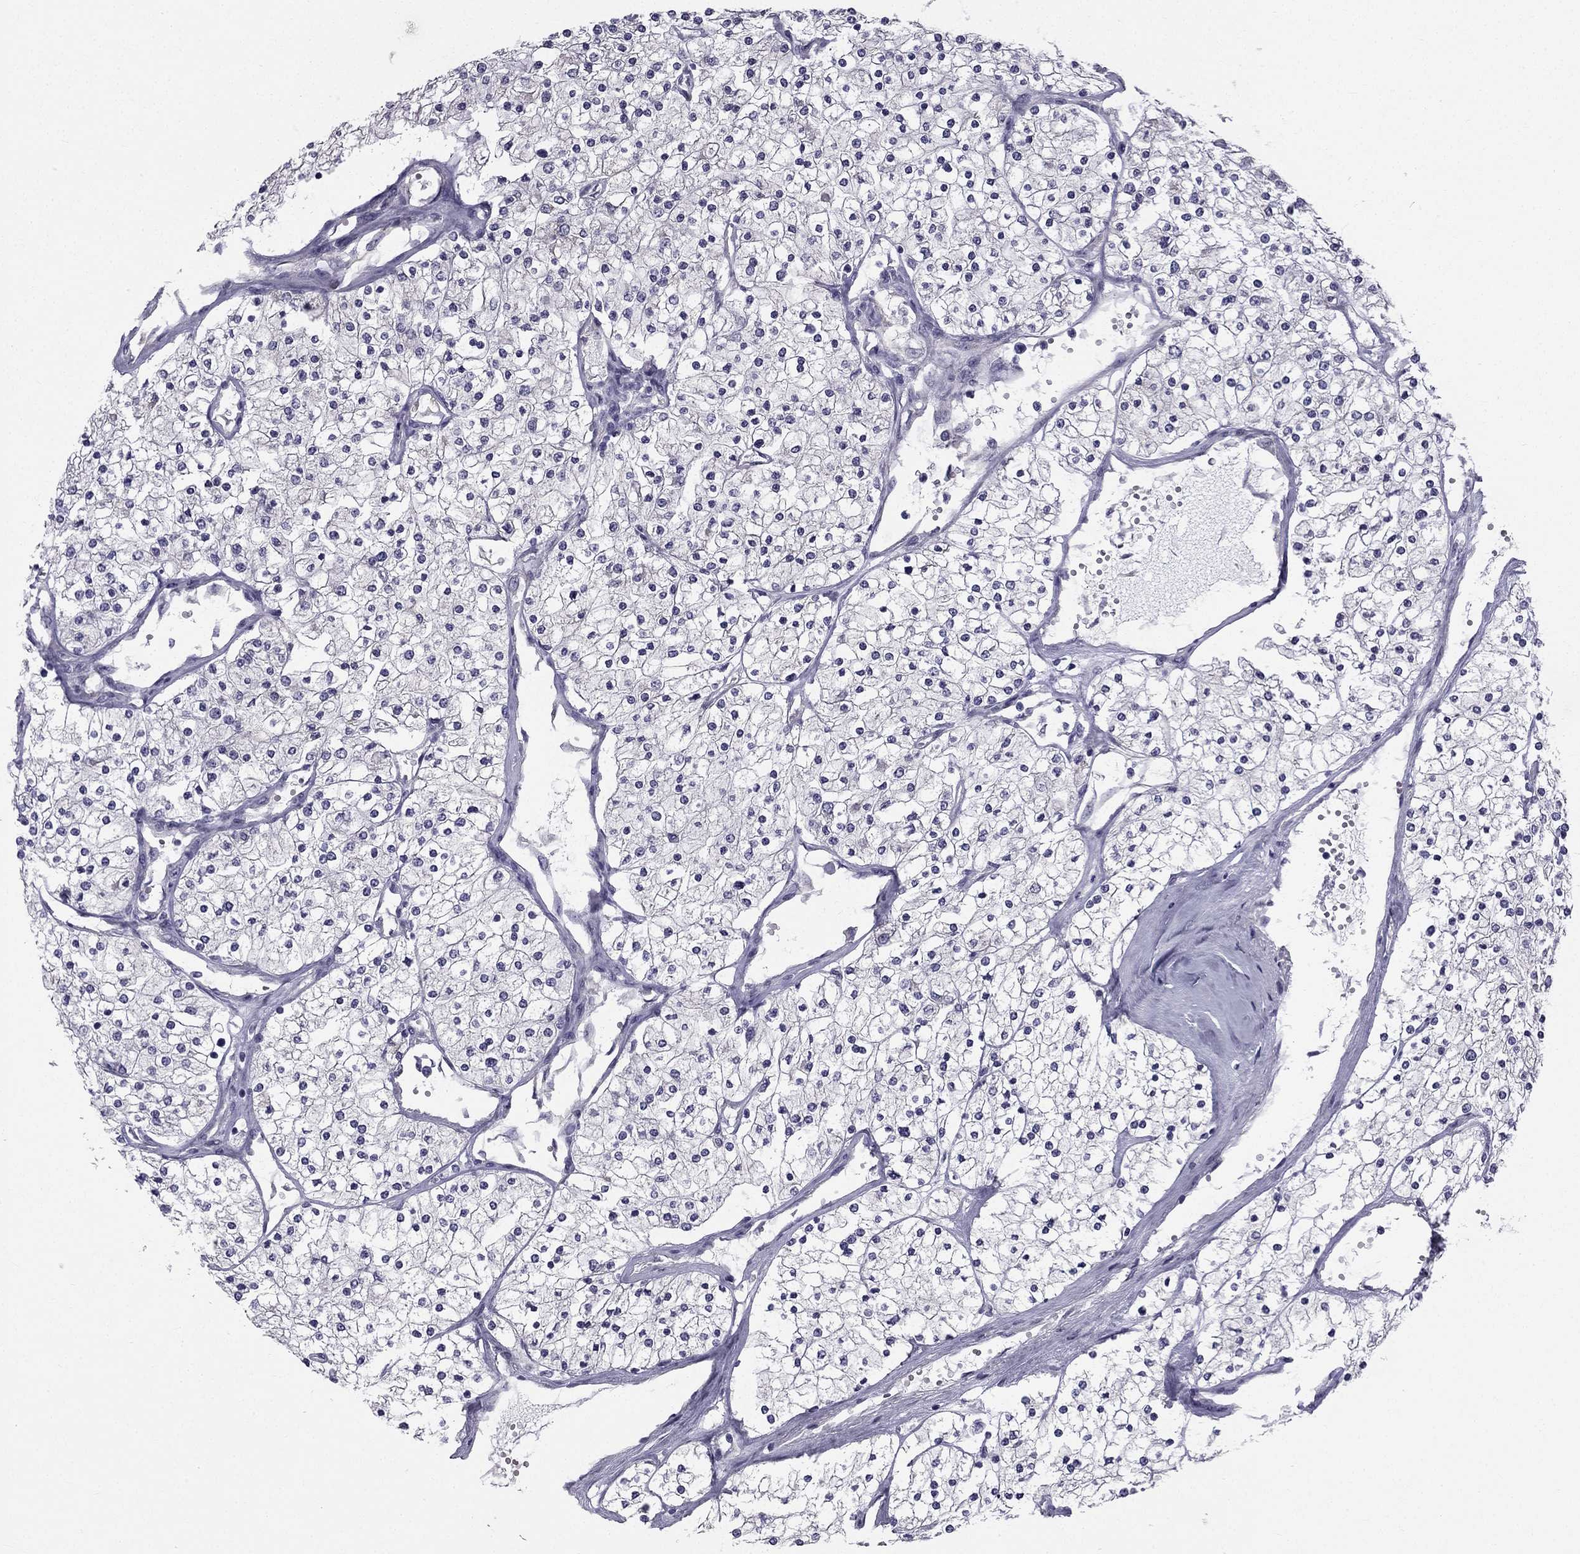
{"staining": {"intensity": "negative", "quantity": "none", "location": "none"}, "tissue": "renal cancer", "cell_type": "Tumor cells", "image_type": "cancer", "snomed": [{"axis": "morphology", "description": "Adenocarcinoma, NOS"}, {"axis": "topography", "description": "Kidney"}], "caption": "Tumor cells are negative for protein expression in human renal adenocarcinoma. (Brightfield microscopy of DAB IHC at high magnification).", "gene": "CCDC40", "patient": {"sex": "male", "age": 80}}